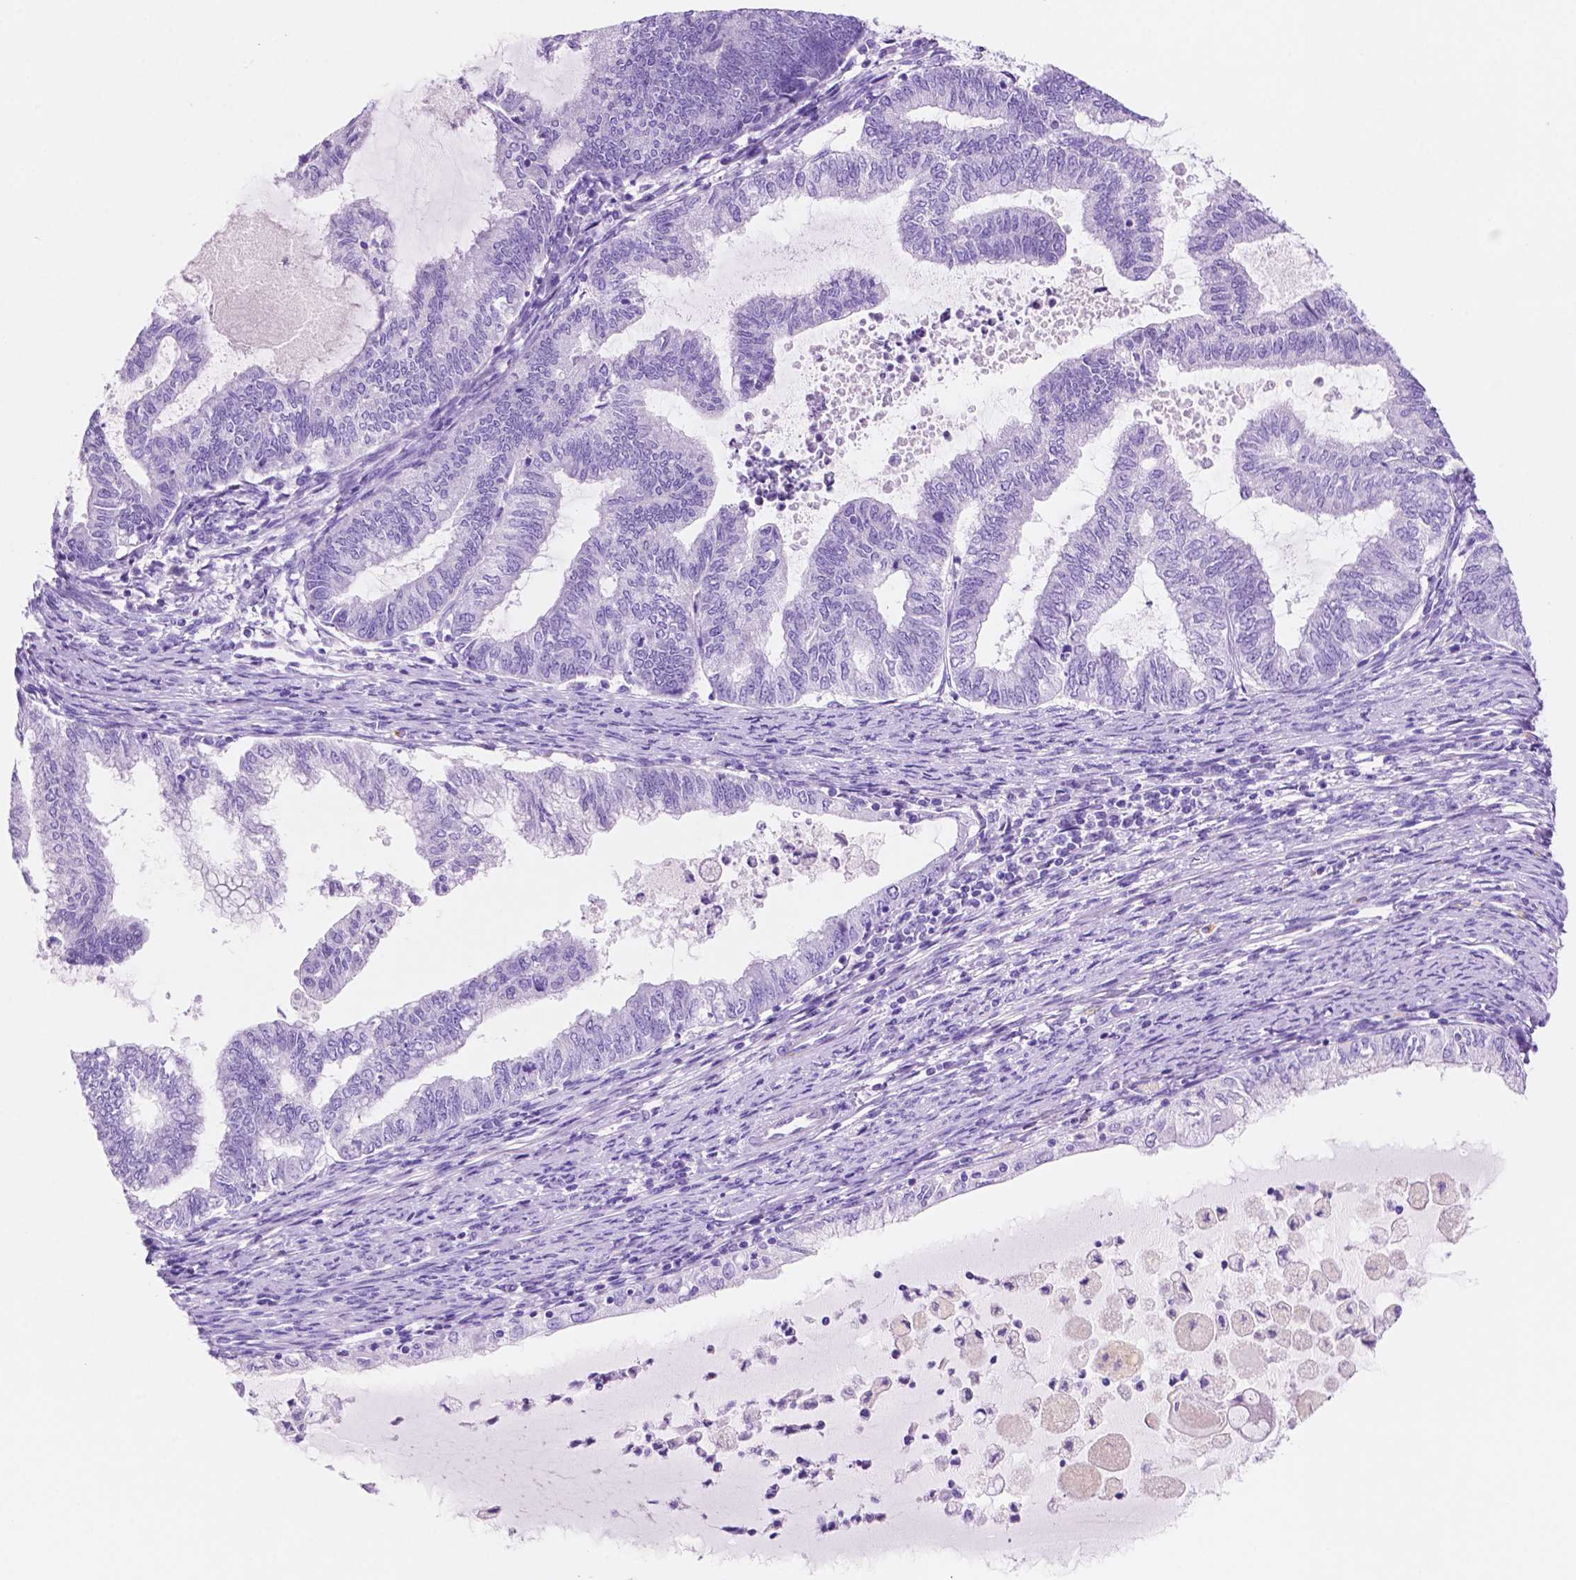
{"staining": {"intensity": "negative", "quantity": "none", "location": "none"}, "tissue": "endometrial cancer", "cell_type": "Tumor cells", "image_type": "cancer", "snomed": [{"axis": "morphology", "description": "Adenocarcinoma, NOS"}, {"axis": "topography", "description": "Endometrium"}], "caption": "There is no significant staining in tumor cells of endometrial adenocarcinoma.", "gene": "FOXB2", "patient": {"sex": "female", "age": 79}}